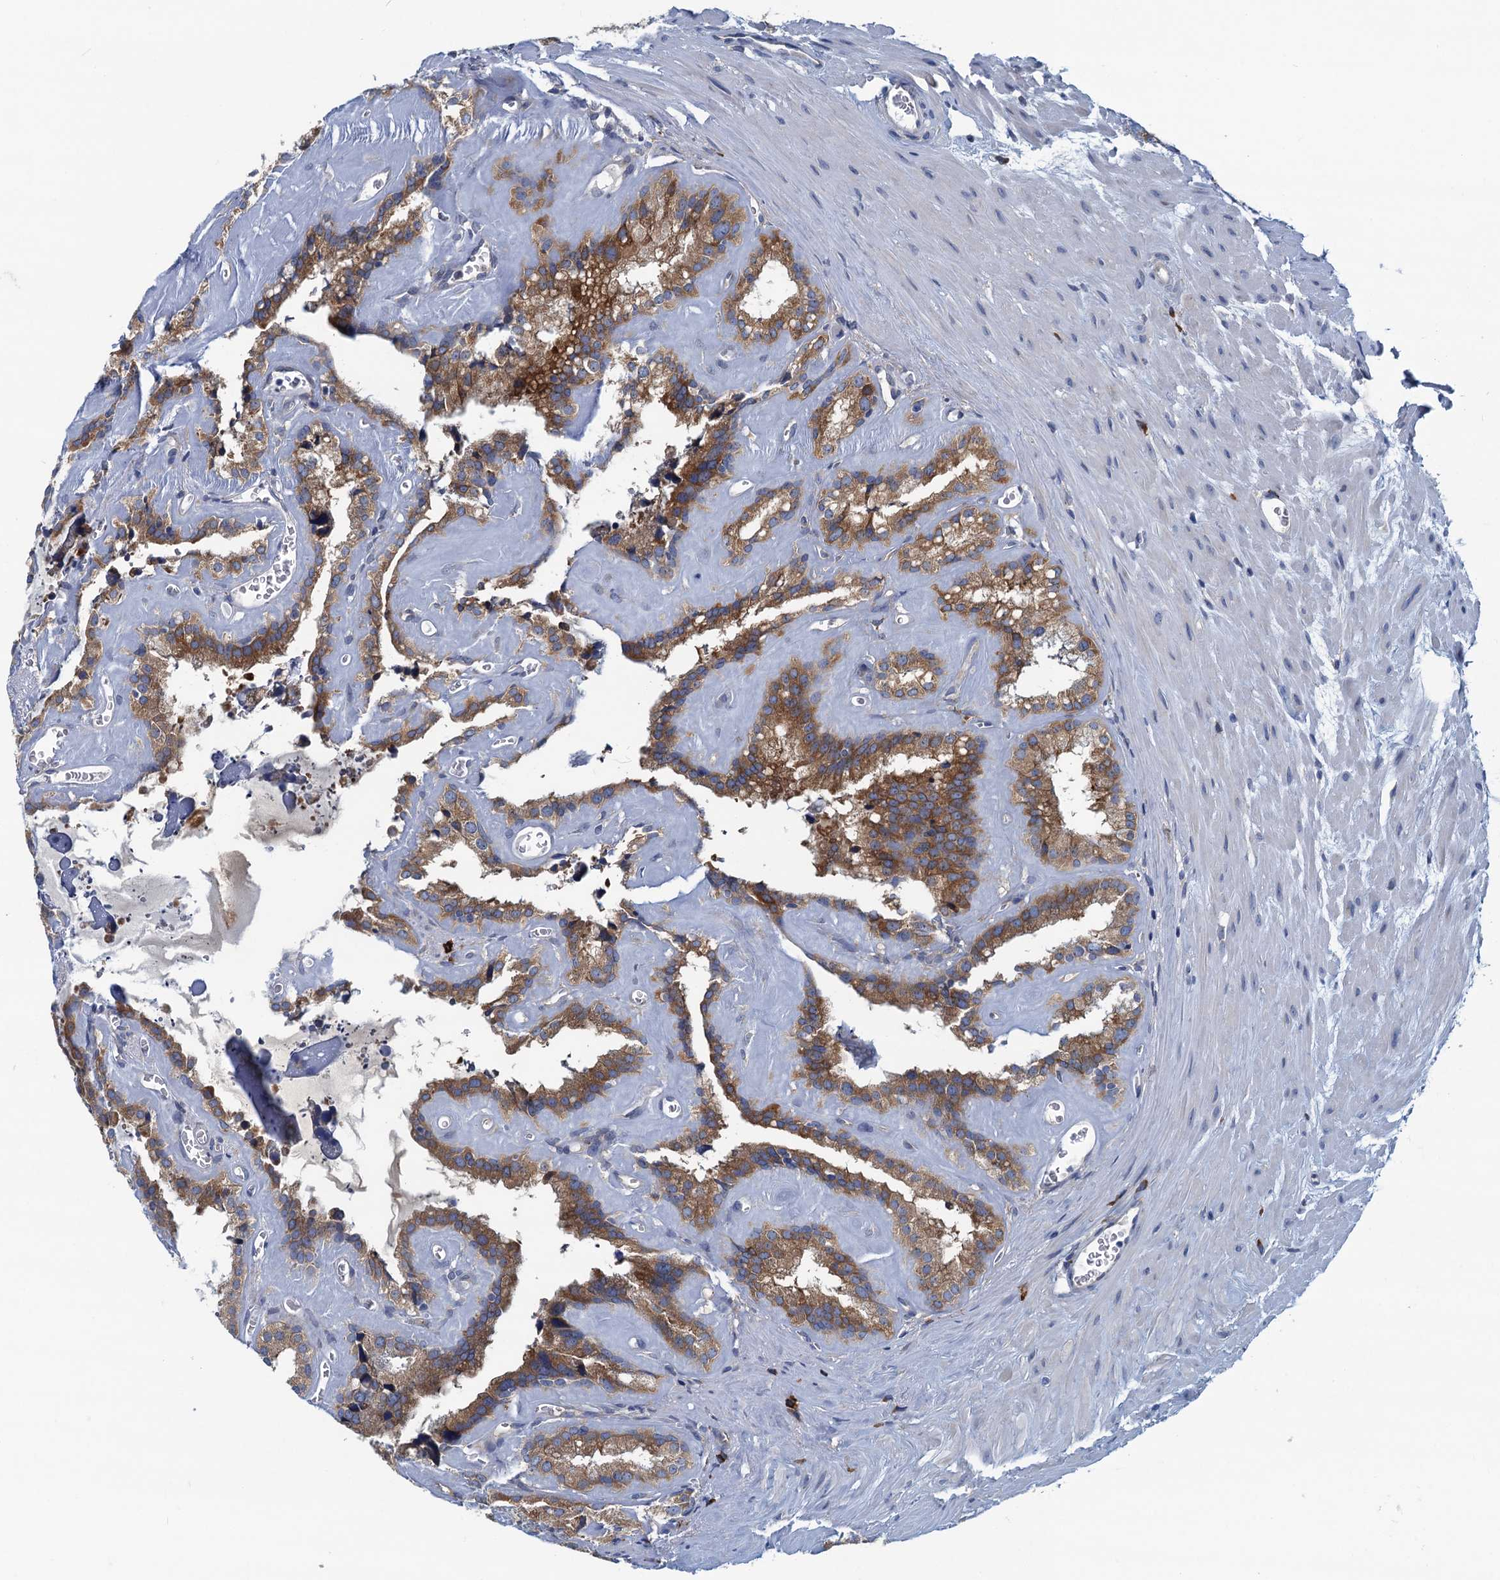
{"staining": {"intensity": "moderate", "quantity": ">75%", "location": "cytoplasmic/membranous"}, "tissue": "seminal vesicle", "cell_type": "Glandular cells", "image_type": "normal", "snomed": [{"axis": "morphology", "description": "Normal tissue, NOS"}, {"axis": "topography", "description": "Prostate"}, {"axis": "topography", "description": "Seminal veicle"}], "caption": "Normal seminal vesicle demonstrates moderate cytoplasmic/membranous positivity in approximately >75% of glandular cells, visualized by immunohistochemistry.", "gene": "MYDGF", "patient": {"sex": "male", "age": 59}}